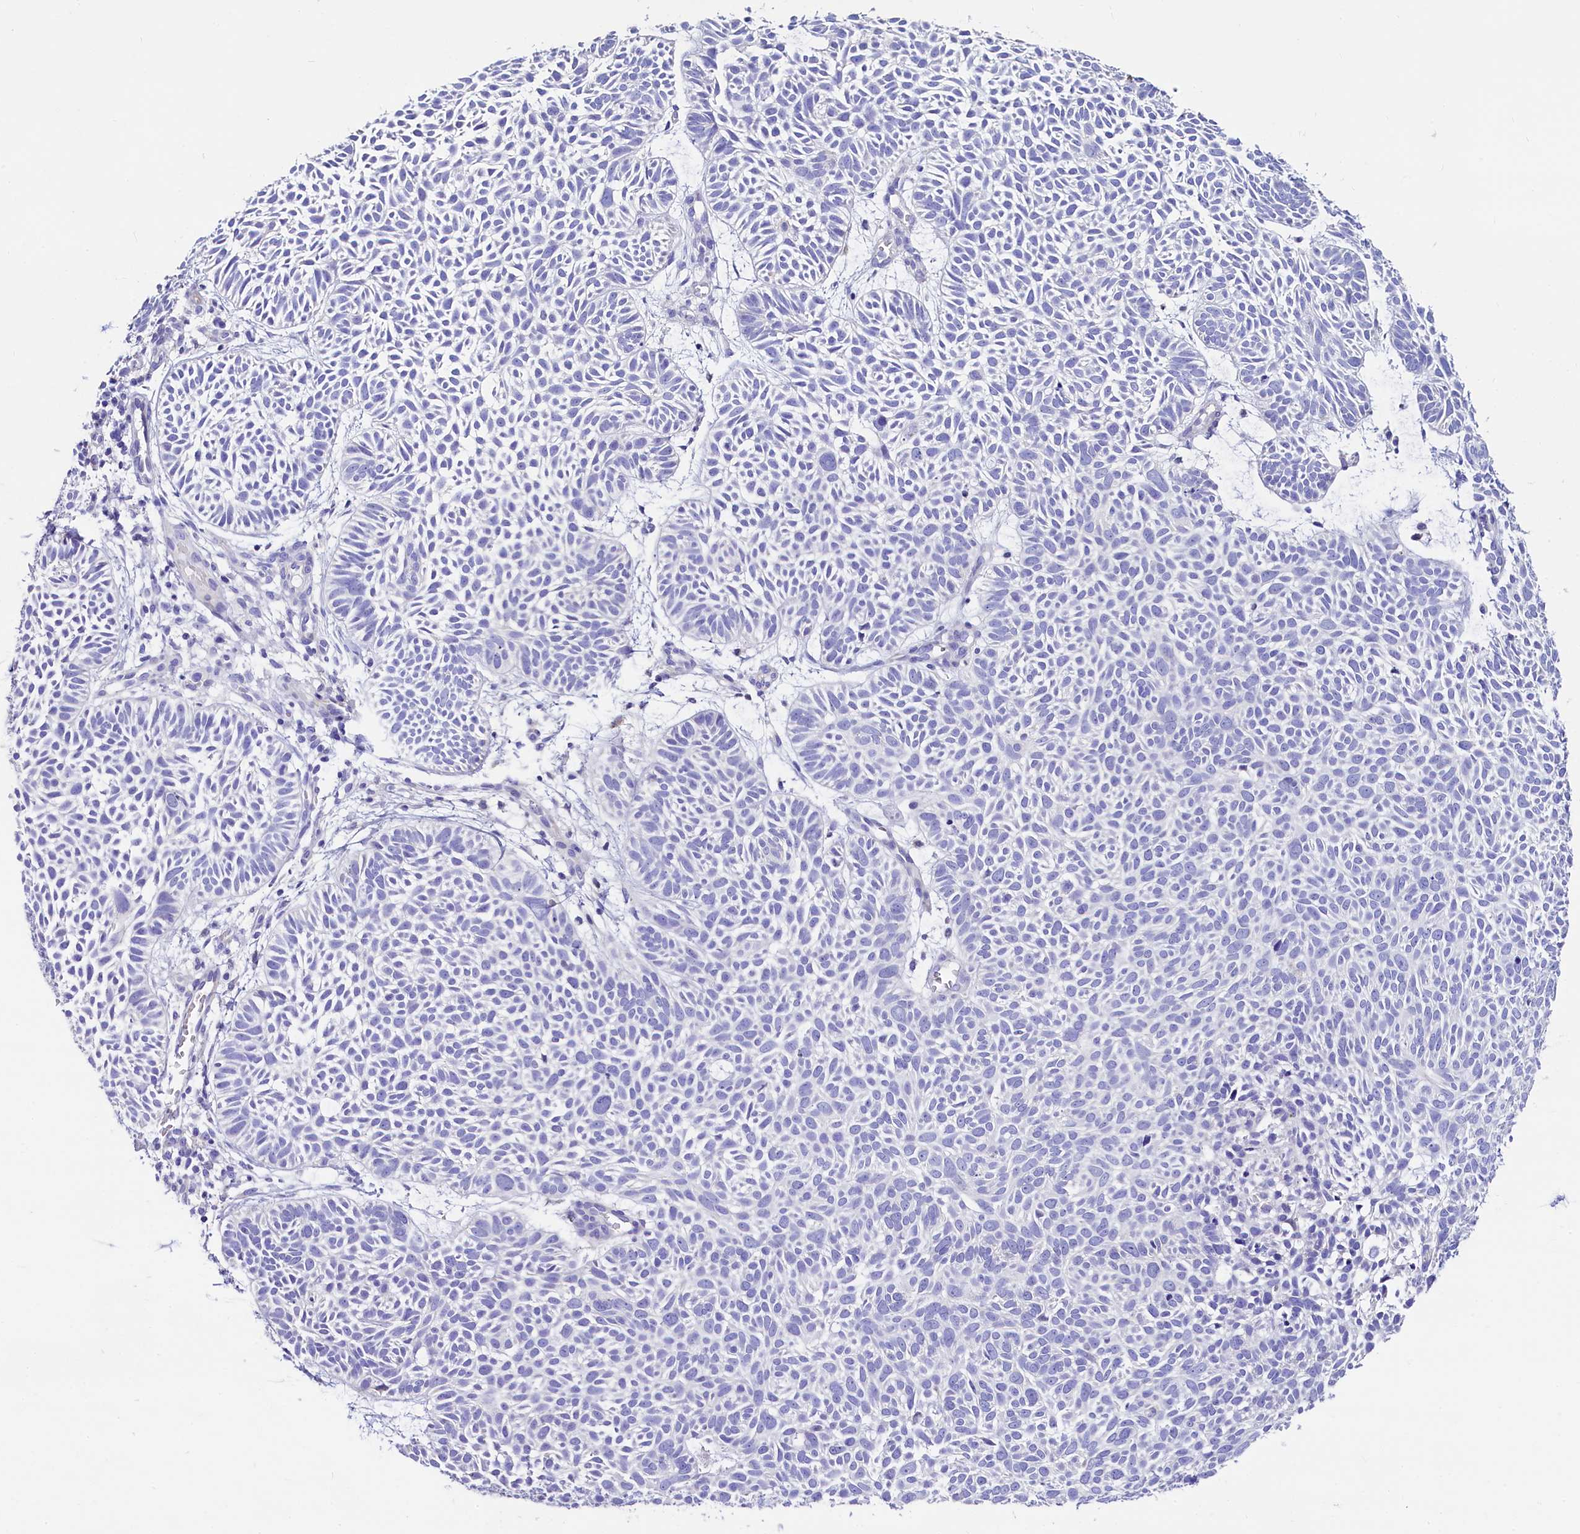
{"staining": {"intensity": "negative", "quantity": "none", "location": "none"}, "tissue": "skin cancer", "cell_type": "Tumor cells", "image_type": "cancer", "snomed": [{"axis": "morphology", "description": "Basal cell carcinoma"}, {"axis": "topography", "description": "Skin"}], "caption": "Immunohistochemistry (IHC) of skin cancer demonstrates no positivity in tumor cells.", "gene": "RBP3", "patient": {"sex": "male", "age": 69}}